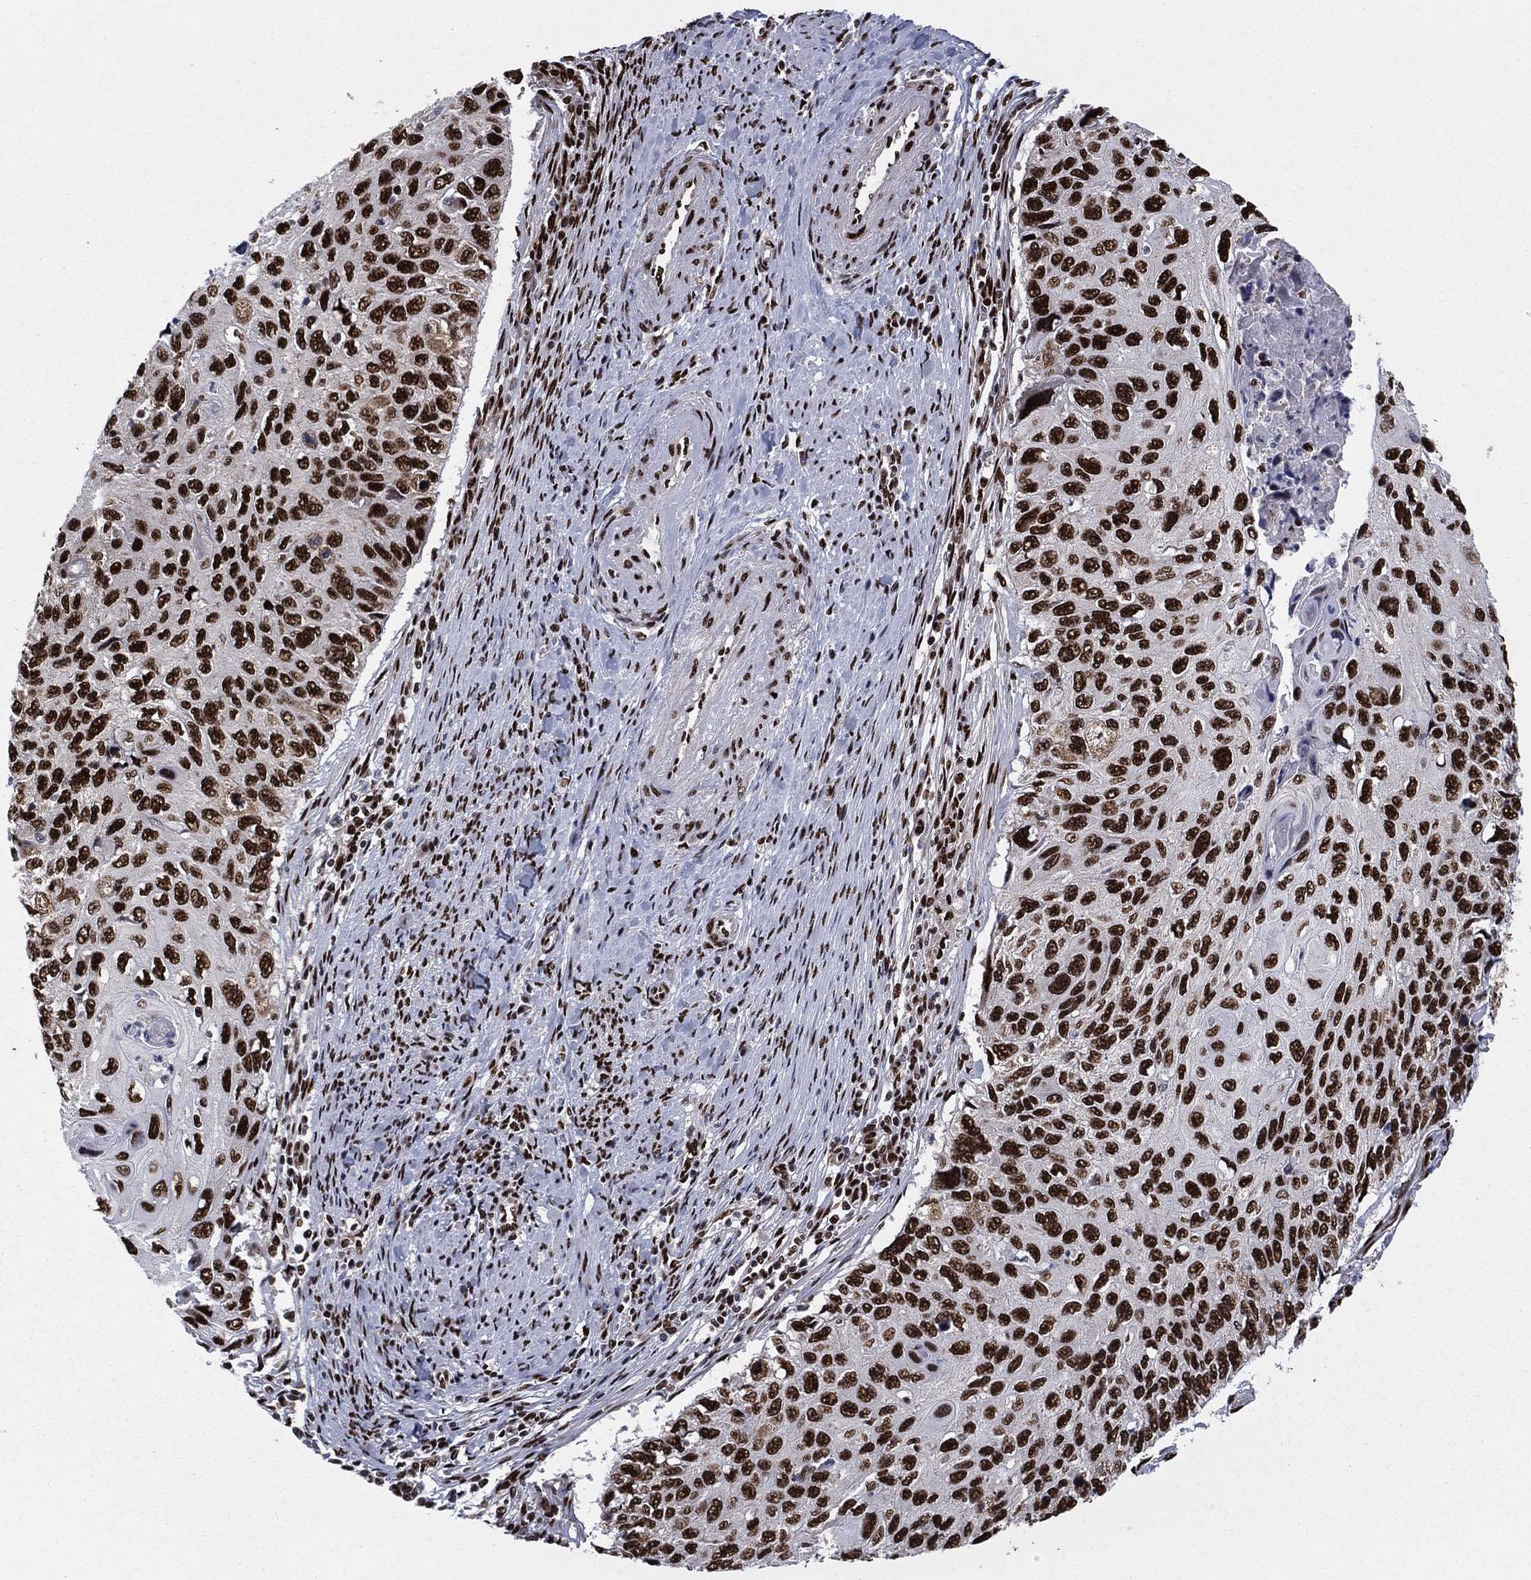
{"staining": {"intensity": "strong", "quantity": ">75%", "location": "nuclear"}, "tissue": "cervical cancer", "cell_type": "Tumor cells", "image_type": "cancer", "snomed": [{"axis": "morphology", "description": "Squamous cell carcinoma, NOS"}, {"axis": "topography", "description": "Cervix"}], "caption": "Tumor cells reveal strong nuclear expression in approximately >75% of cells in cervical cancer (squamous cell carcinoma). The protein is stained brown, and the nuclei are stained in blue (DAB (3,3'-diaminobenzidine) IHC with brightfield microscopy, high magnification).", "gene": "TP53BP1", "patient": {"sex": "female", "age": 70}}